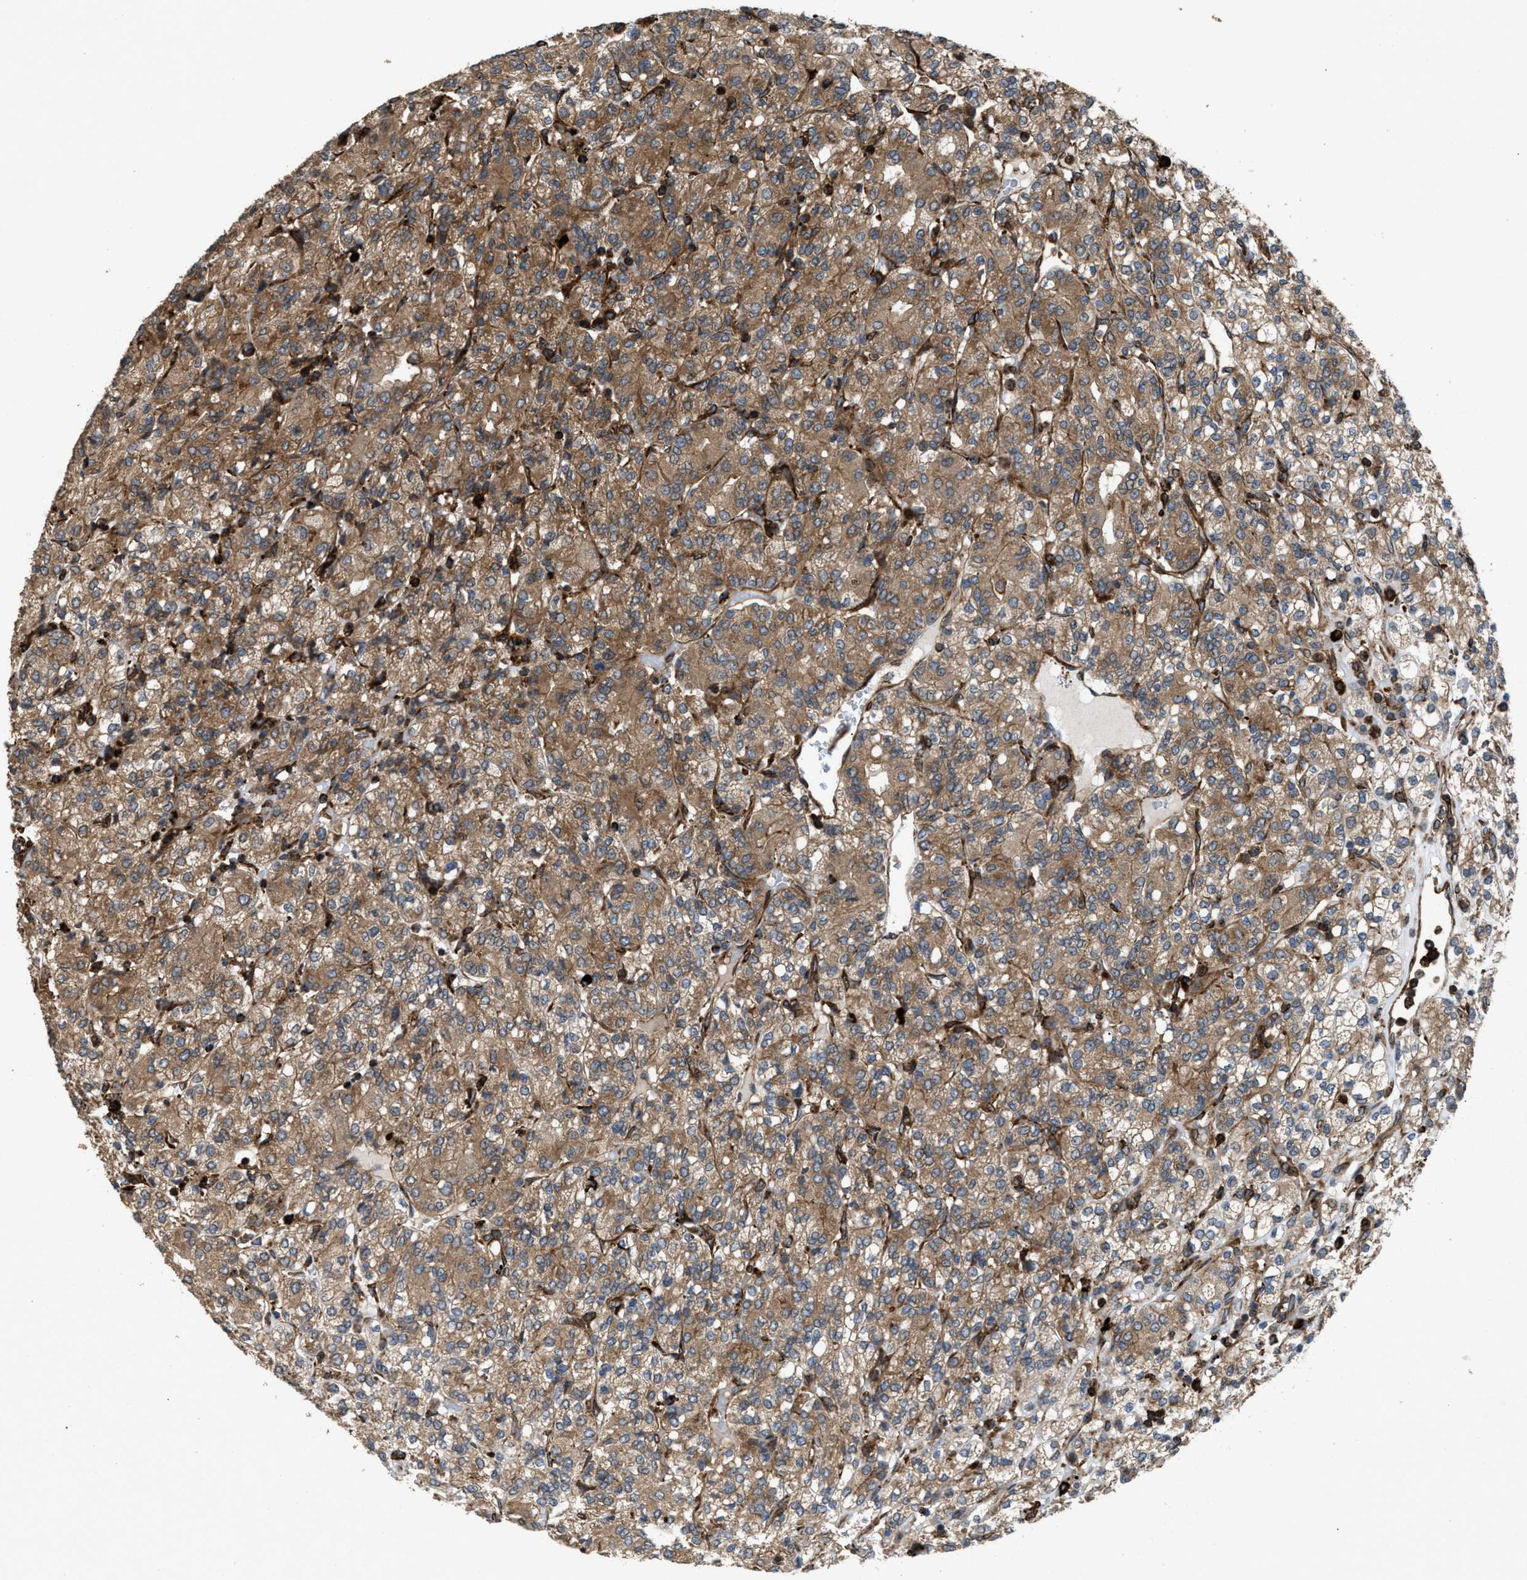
{"staining": {"intensity": "moderate", "quantity": ">75%", "location": "cytoplasmic/membranous"}, "tissue": "renal cancer", "cell_type": "Tumor cells", "image_type": "cancer", "snomed": [{"axis": "morphology", "description": "Adenocarcinoma, NOS"}, {"axis": "topography", "description": "Kidney"}], "caption": "Immunohistochemistry micrograph of renal adenocarcinoma stained for a protein (brown), which reveals medium levels of moderate cytoplasmic/membranous expression in about >75% of tumor cells.", "gene": "EGLN1", "patient": {"sex": "male", "age": 77}}